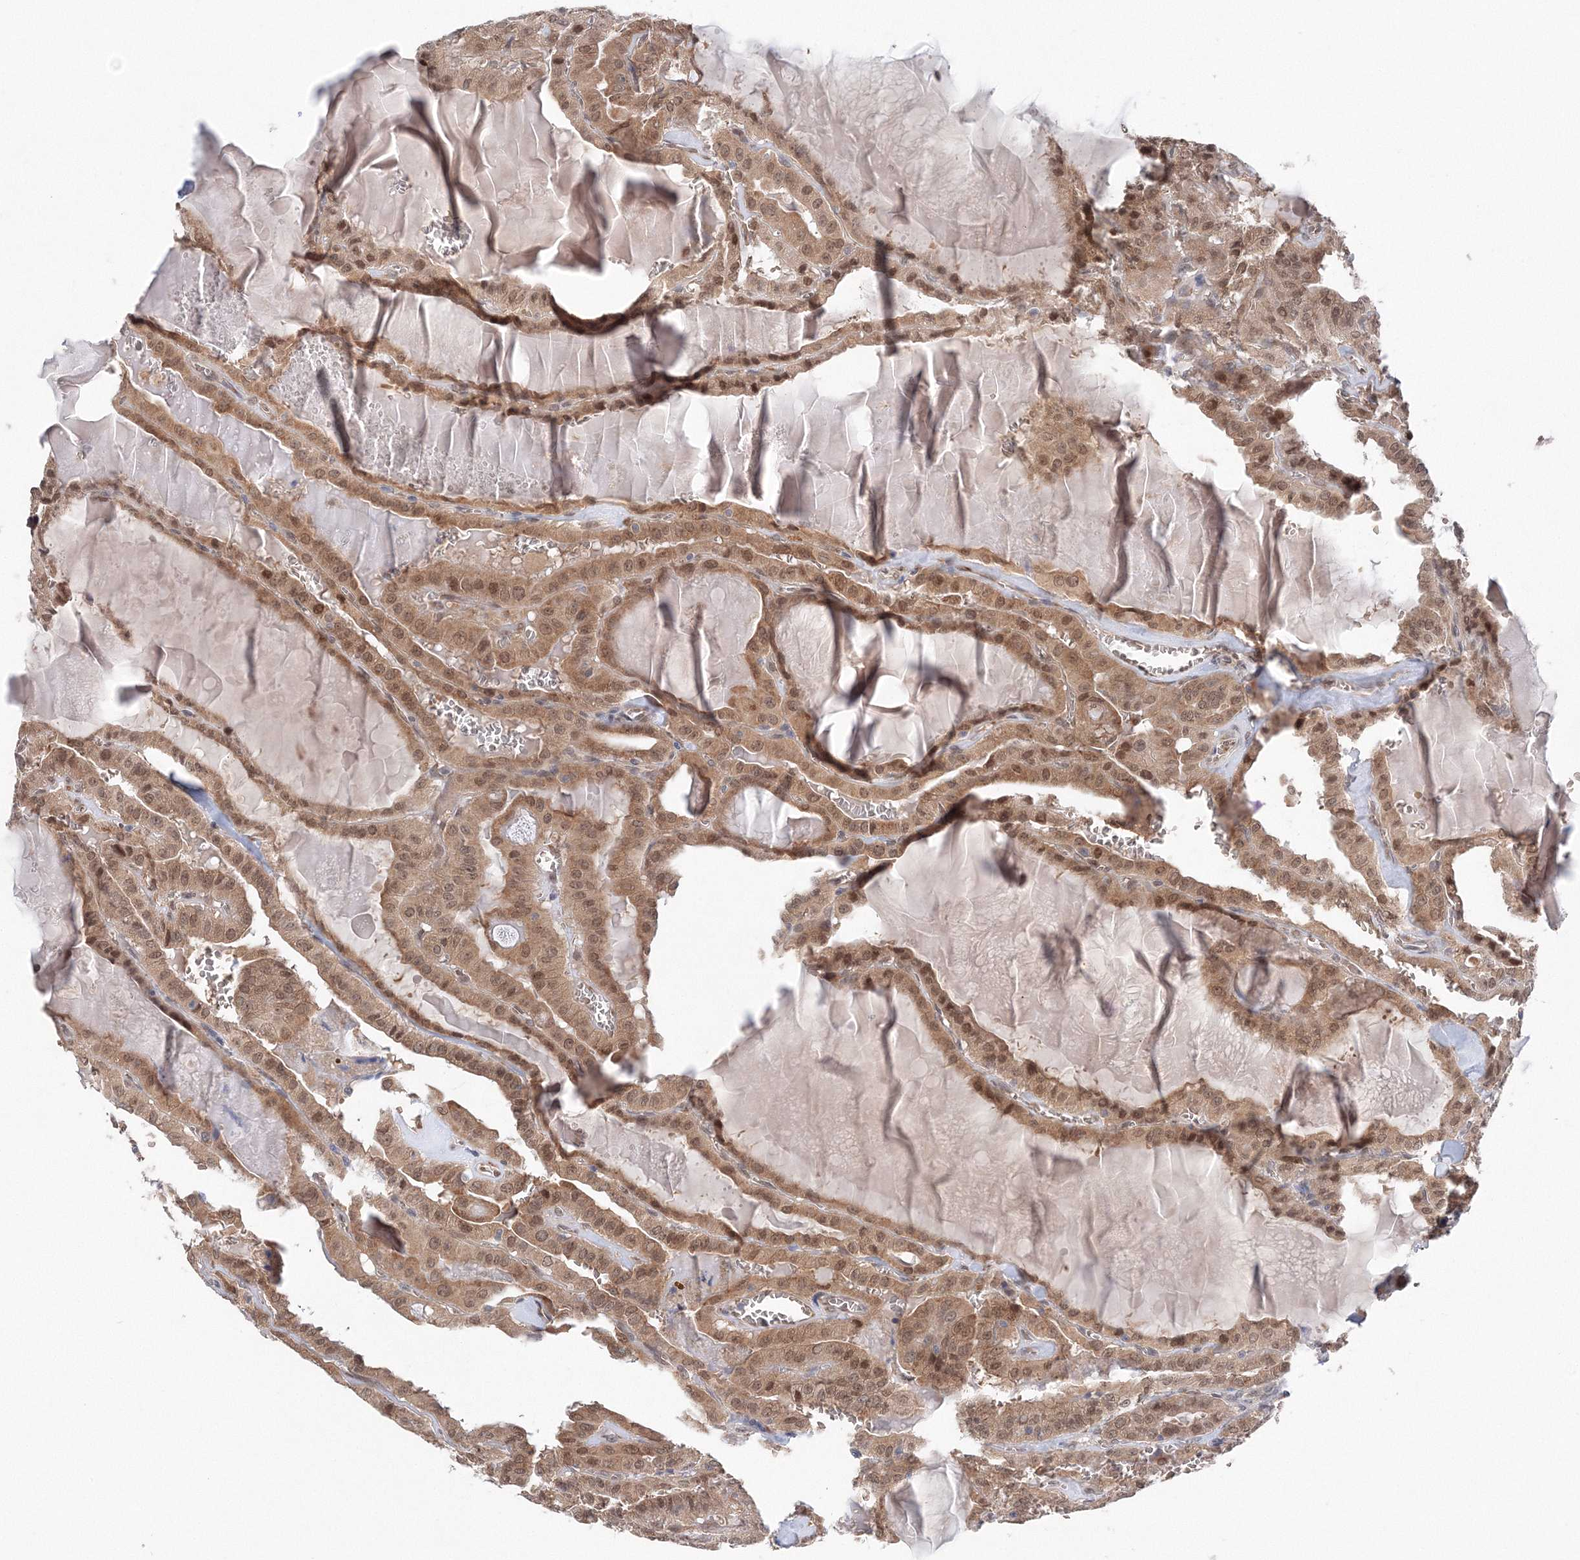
{"staining": {"intensity": "moderate", "quantity": ">75%", "location": "cytoplasmic/membranous,nuclear"}, "tissue": "thyroid cancer", "cell_type": "Tumor cells", "image_type": "cancer", "snomed": [{"axis": "morphology", "description": "Papillary adenocarcinoma, NOS"}, {"axis": "topography", "description": "Thyroid gland"}], "caption": "Thyroid cancer (papillary adenocarcinoma) was stained to show a protein in brown. There is medium levels of moderate cytoplasmic/membranous and nuclear expression in about >75% of tumor cells.", "gene": "DIS3L2", "patient": {"sex": "male", "age": 52}}